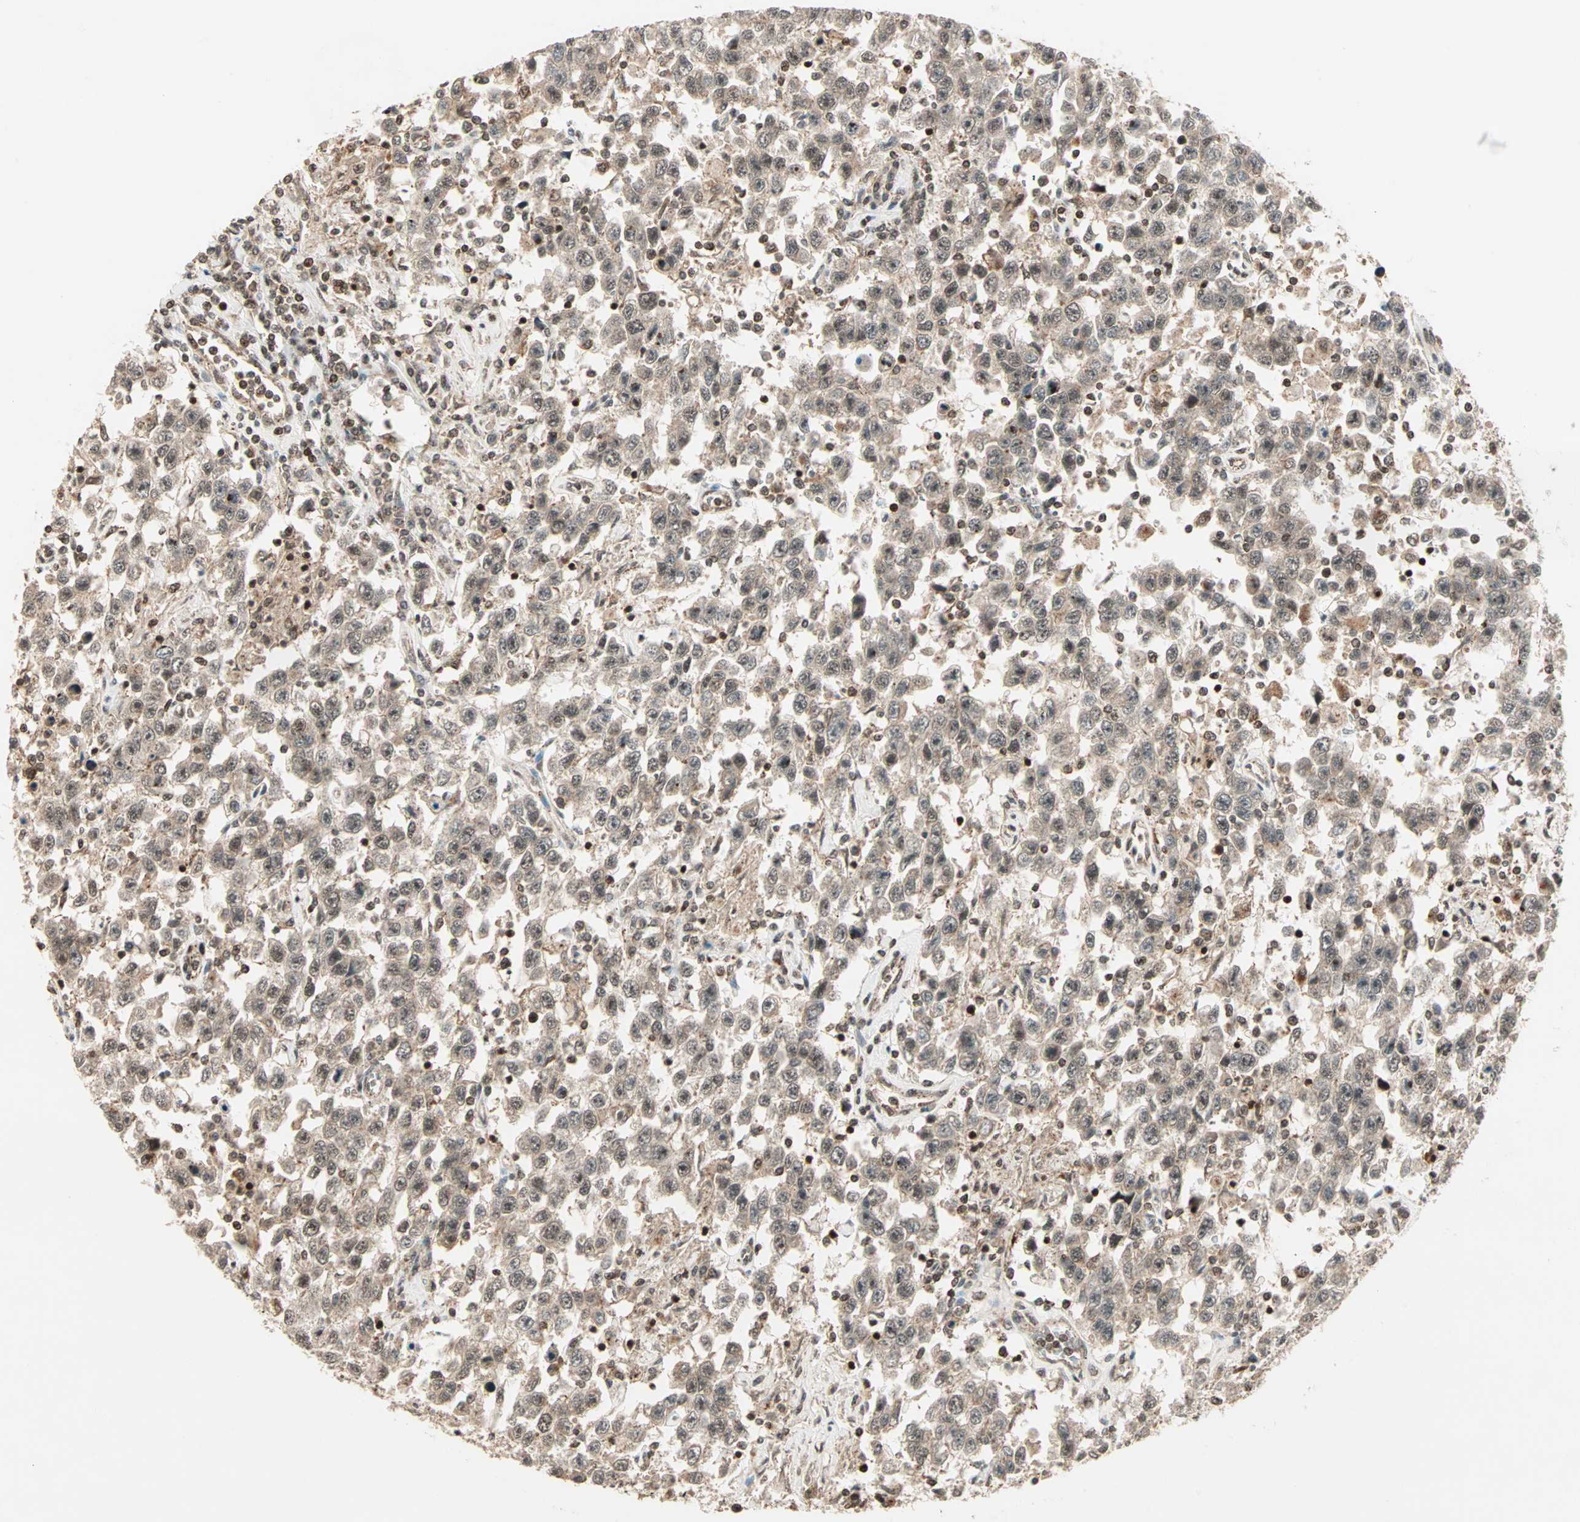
{"staining": {"intensity": "moderate", "quantity": ">75%", "location": "cytoplasmic/membranous,nuclear"}, "tissue": "testis cancer", "cell_type": "Tumor cells", "image_type": "cancer", "snomed": [{"axis": "morphology", "description": "Seminoma, NOS"}, {"axis": "topography", "description": "Testis"}], "caption": "A histopathology image showing moderate cytoplasmic/membranous and nuclear staining in approximately >75% of tumor cells in testis cancer (seminoma), as visualized by brown immunohistochemical staining.", "gene": "ZBED9", "patient": {"sex": "male", "age": 41}}